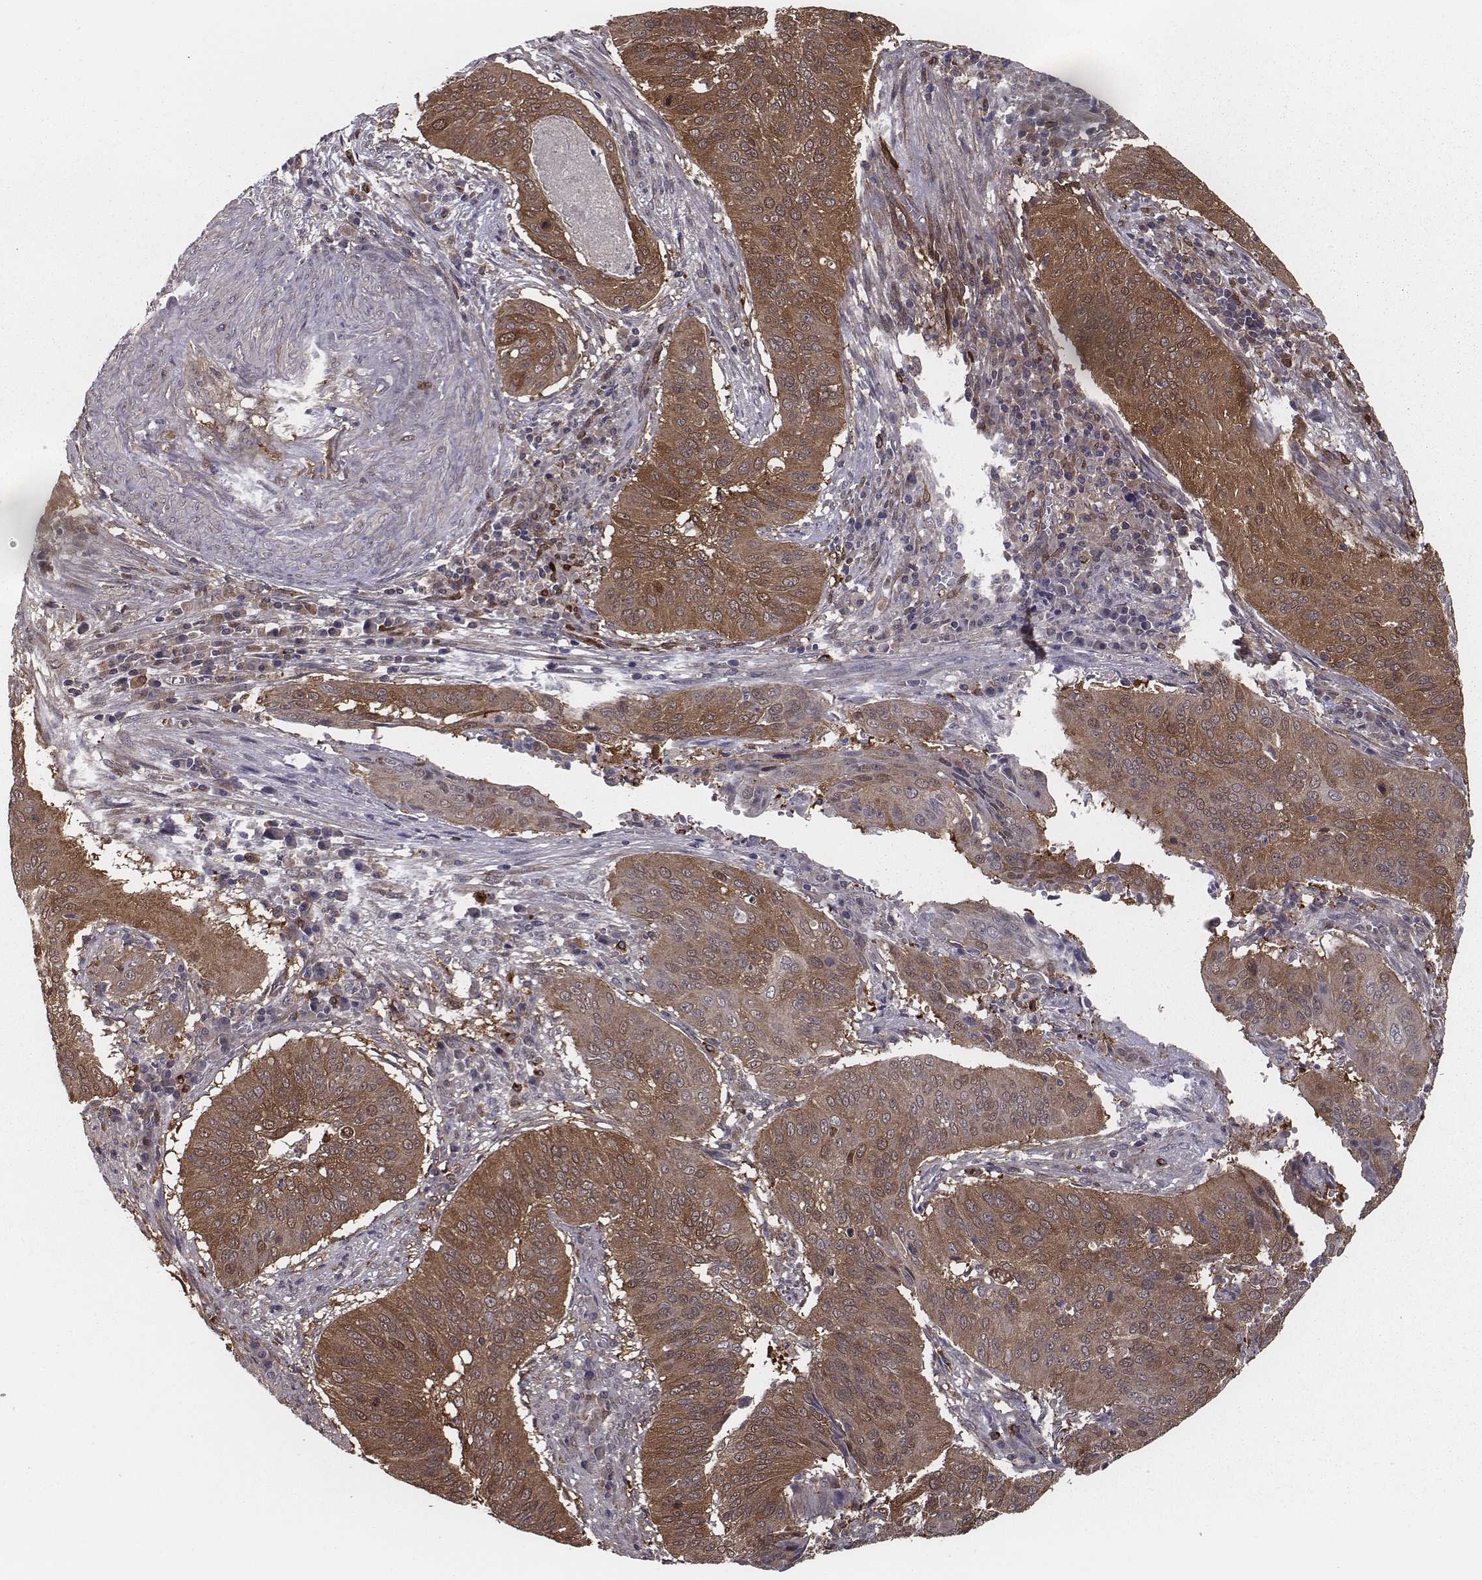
{"staining": {"intensity": "strong", "quantity": ">75%", "location": "cytoplasmic/membranous"}, "tissue": "cervical cancer", "cell_type": "Tumor cells", "image_type": "cancer", "snomed": [{"axis": "morphology", "description": "Squamous cell carcinoma, NOS"}, {"axis": "topography", "description": "Cervix"}], "caption": "Immunohistochemical staining of human squamous cell carcinoma (cervical) reveals high levels of strong cytoplasmic/membranous positivity in approximately >75% of tumor cells. The staining is performed using DAB (3,3'-diaminobenzidine) brown chromogen to label protein expression. The nuclei are counter-stained blue using hematoxylin.", "gene": "ISYNA1", "patient": {"sex": "female", "age": 39}}